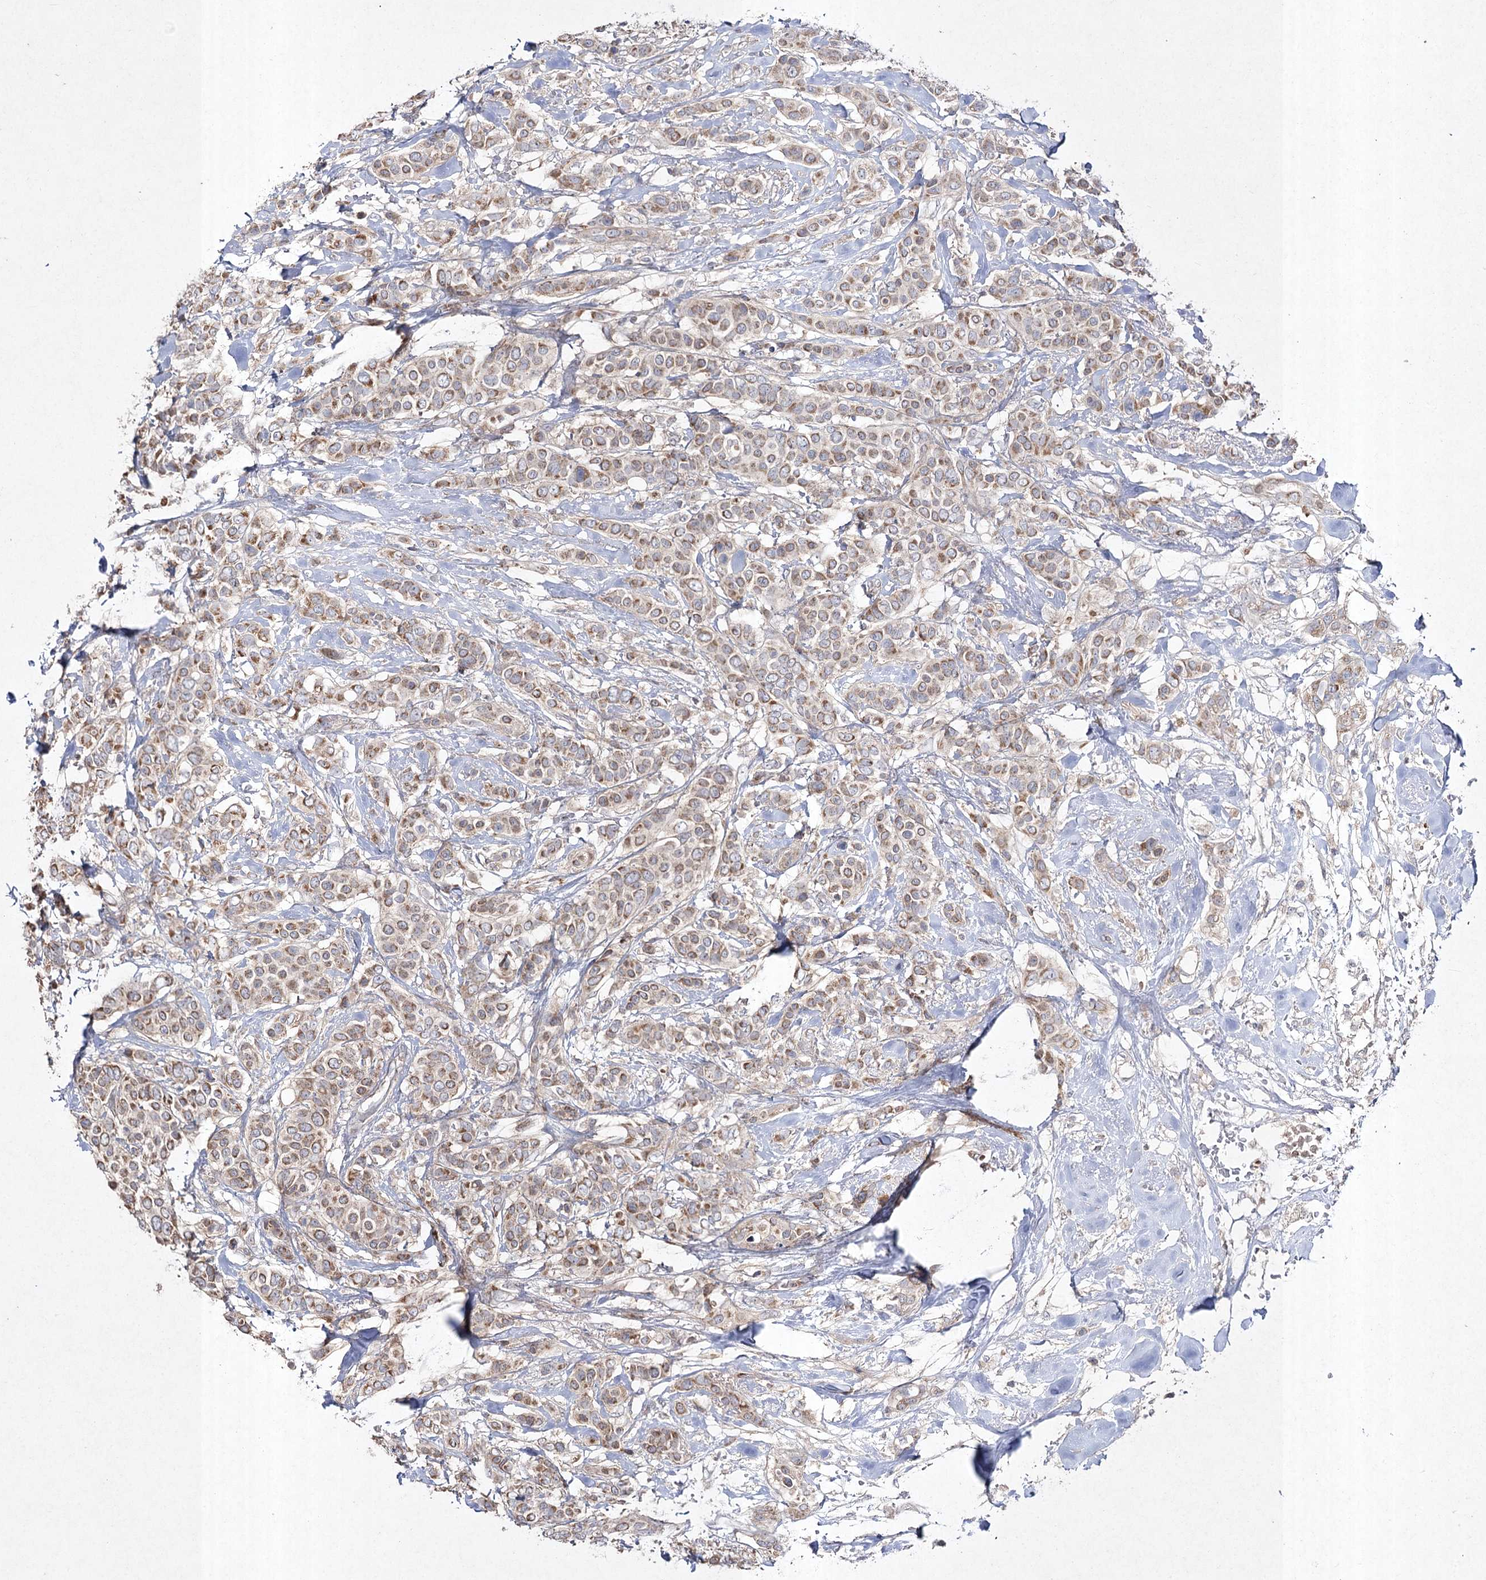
{"staining": {"intensity": "moderate", "quantity": ">75%", "location": "cytoplasmic/membranous"}, "tissue": "breast cancer", "cell_type": "Tumor cells", "image_type": "cancer", "snomed": [{"axis": "morphology", "description": "Lobular carcinoma"}, {"axis": "topography", "description": "Breast"}], "caption": "Brown immunohistochemical staining in breast cancer demonstrates moderate cytoplasmic/membranous staining in about >75% of tumor cells.", "gene": "FANCL", "patient": {"sex": "female", "age": 51}}